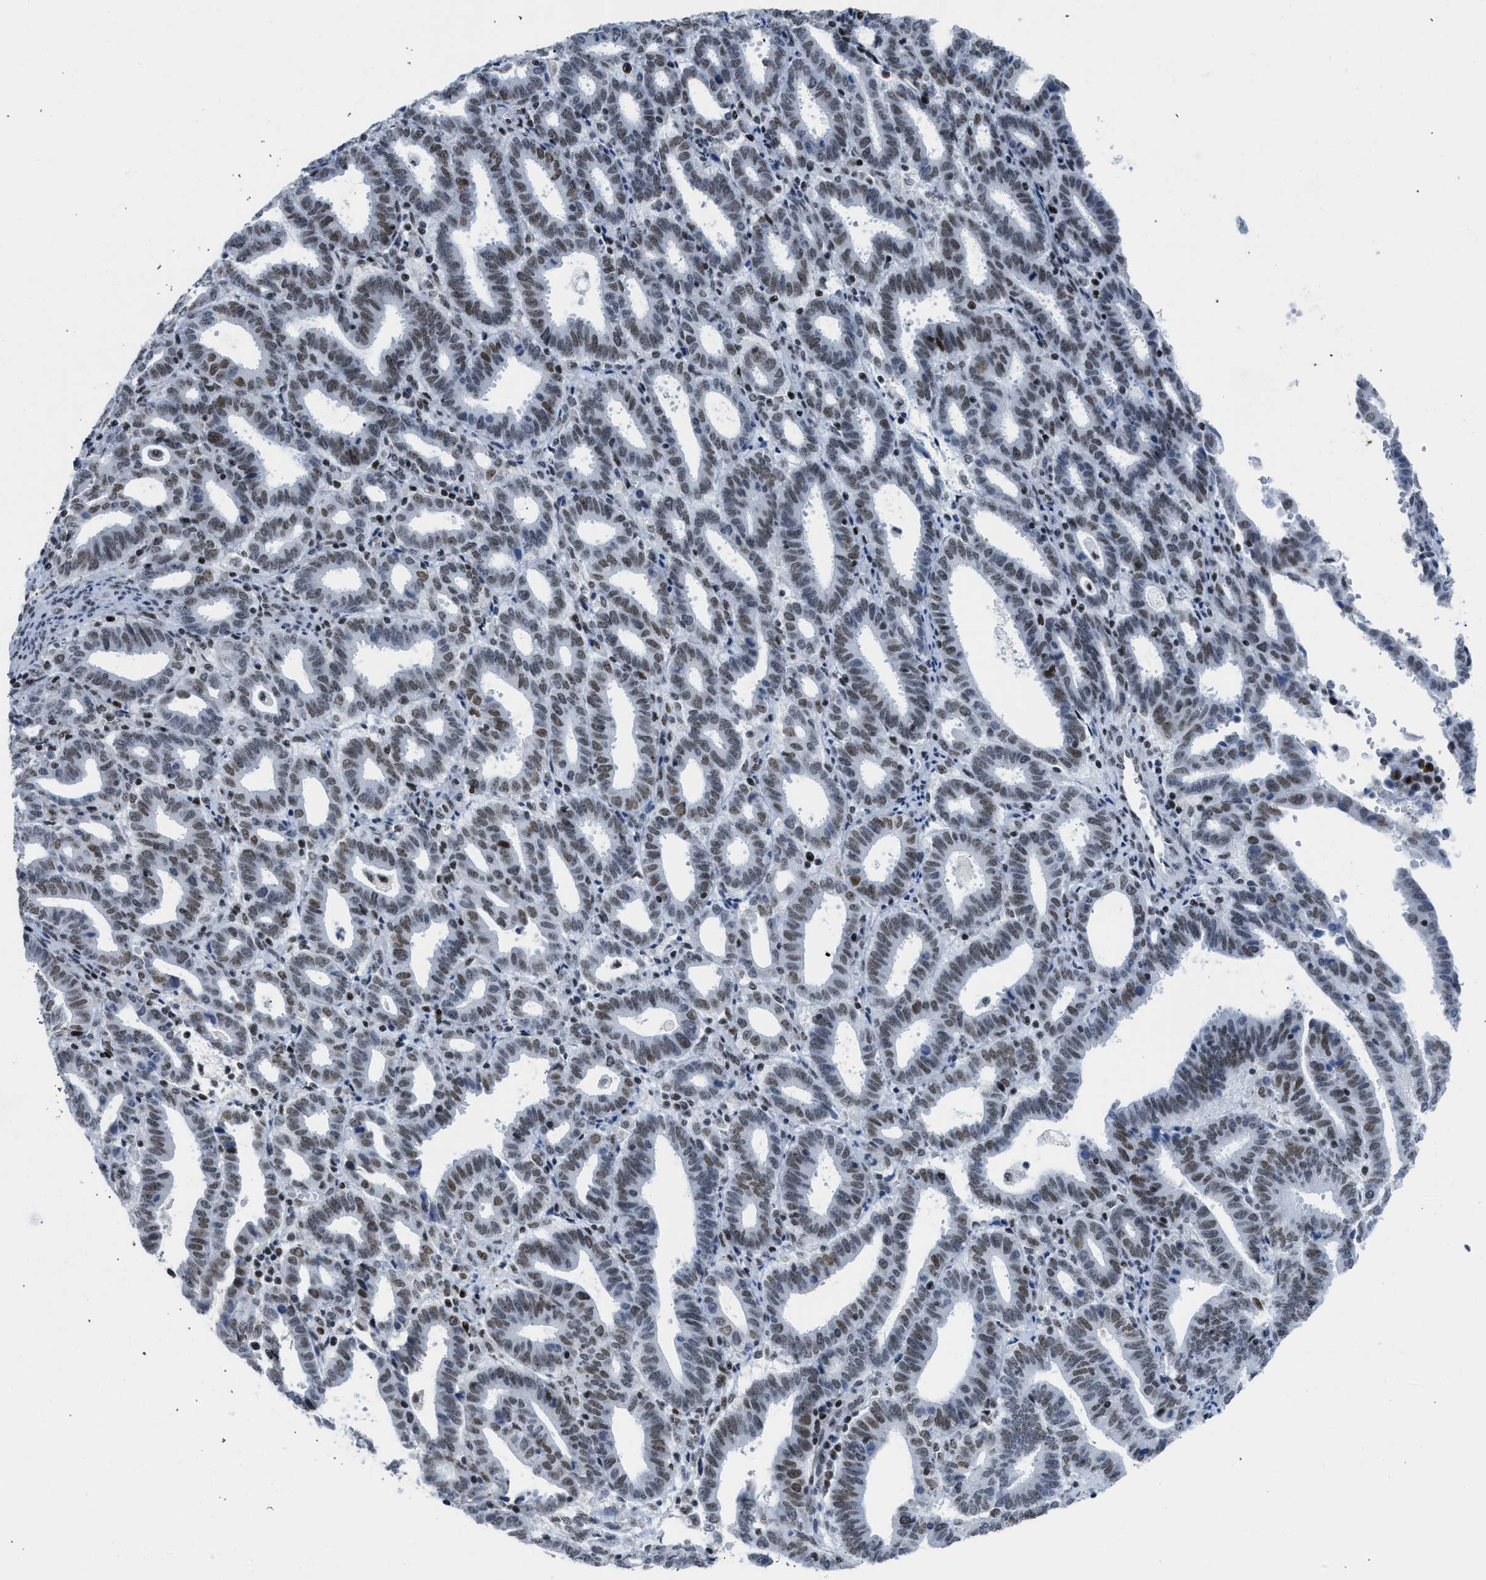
{"staining": {"intensity": "weak", "quantity": "25%-75%", "location": "nuclear"}, "tissue": "endometrial cancer", "cell_type": "Tumor cells", "image_type": "cancer", "snomed": [{"axis": "morphology", "description": "Adenocarcinoma, NOS"}, {"axis": "topography", "description": "Uterus"}], "caption": "Human adenocarcinoma (endometrial) stained for a protein (brown) demonstrates weak nuclear positive expression in approximately 25%-75% of tumor cells.", "gene": "TERF2IP", "patient": {"sex": "female", "age": 83}}